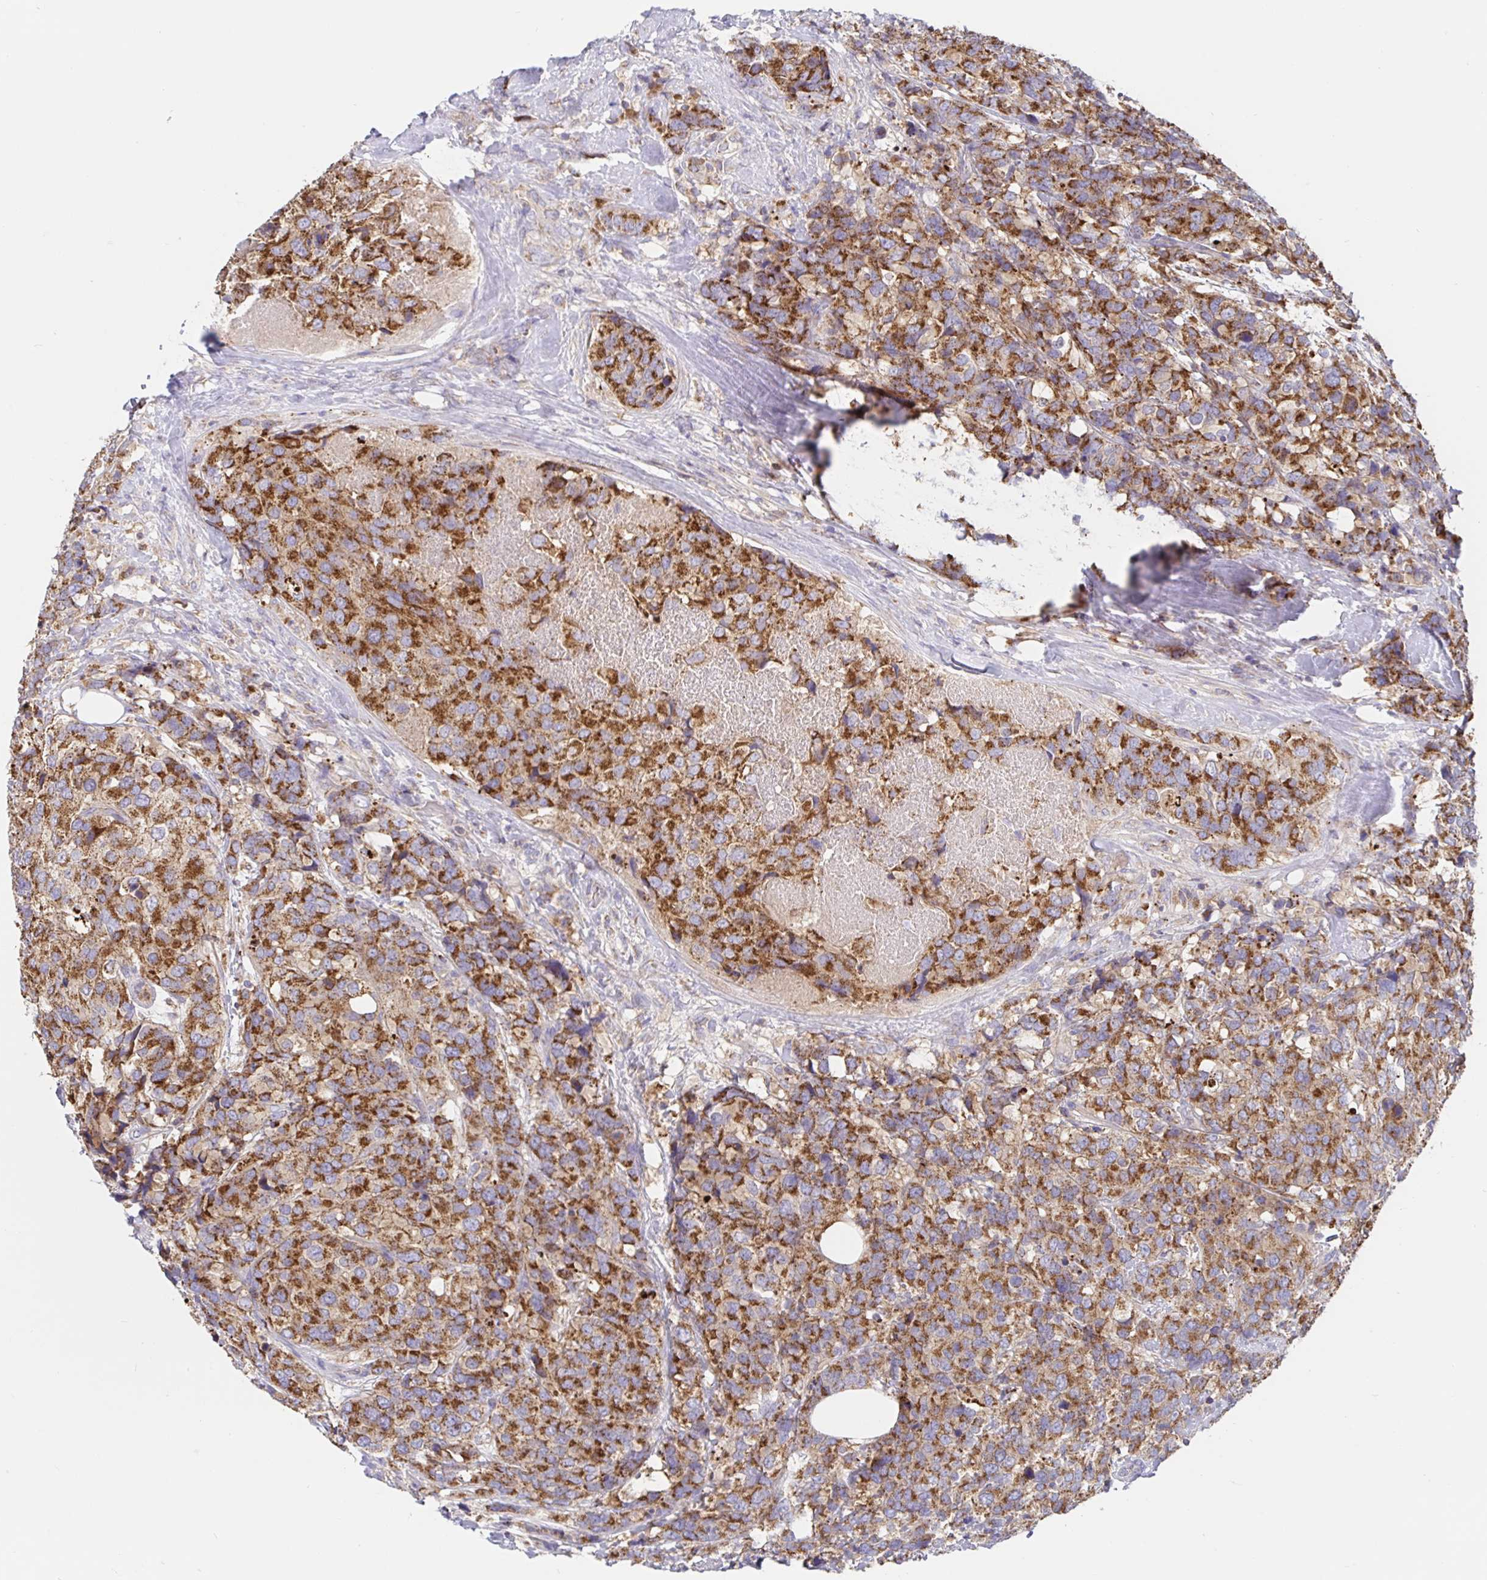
{"staining": {"intensity": "moderate", "quantity": ">75%", "location": "cytoplasmic/membranous"}, "tissue": "breast cancer", "cell_type": "Tumor cells", "image_type": "cancer", "snomed": [{"axis": "morphology", "description": "Lobular carcinoma"}, {"axis": "topography", "description": "Breast"}], "caption": "The micrograph shows immunohistochemical staining of lobular carcinoma (breast). There is moderate cytoplasmic/membranous expression is seen in about >75% of tumor cells.", "gene": "PRDX3", "patient": {"sex": "female", "age": 59}}